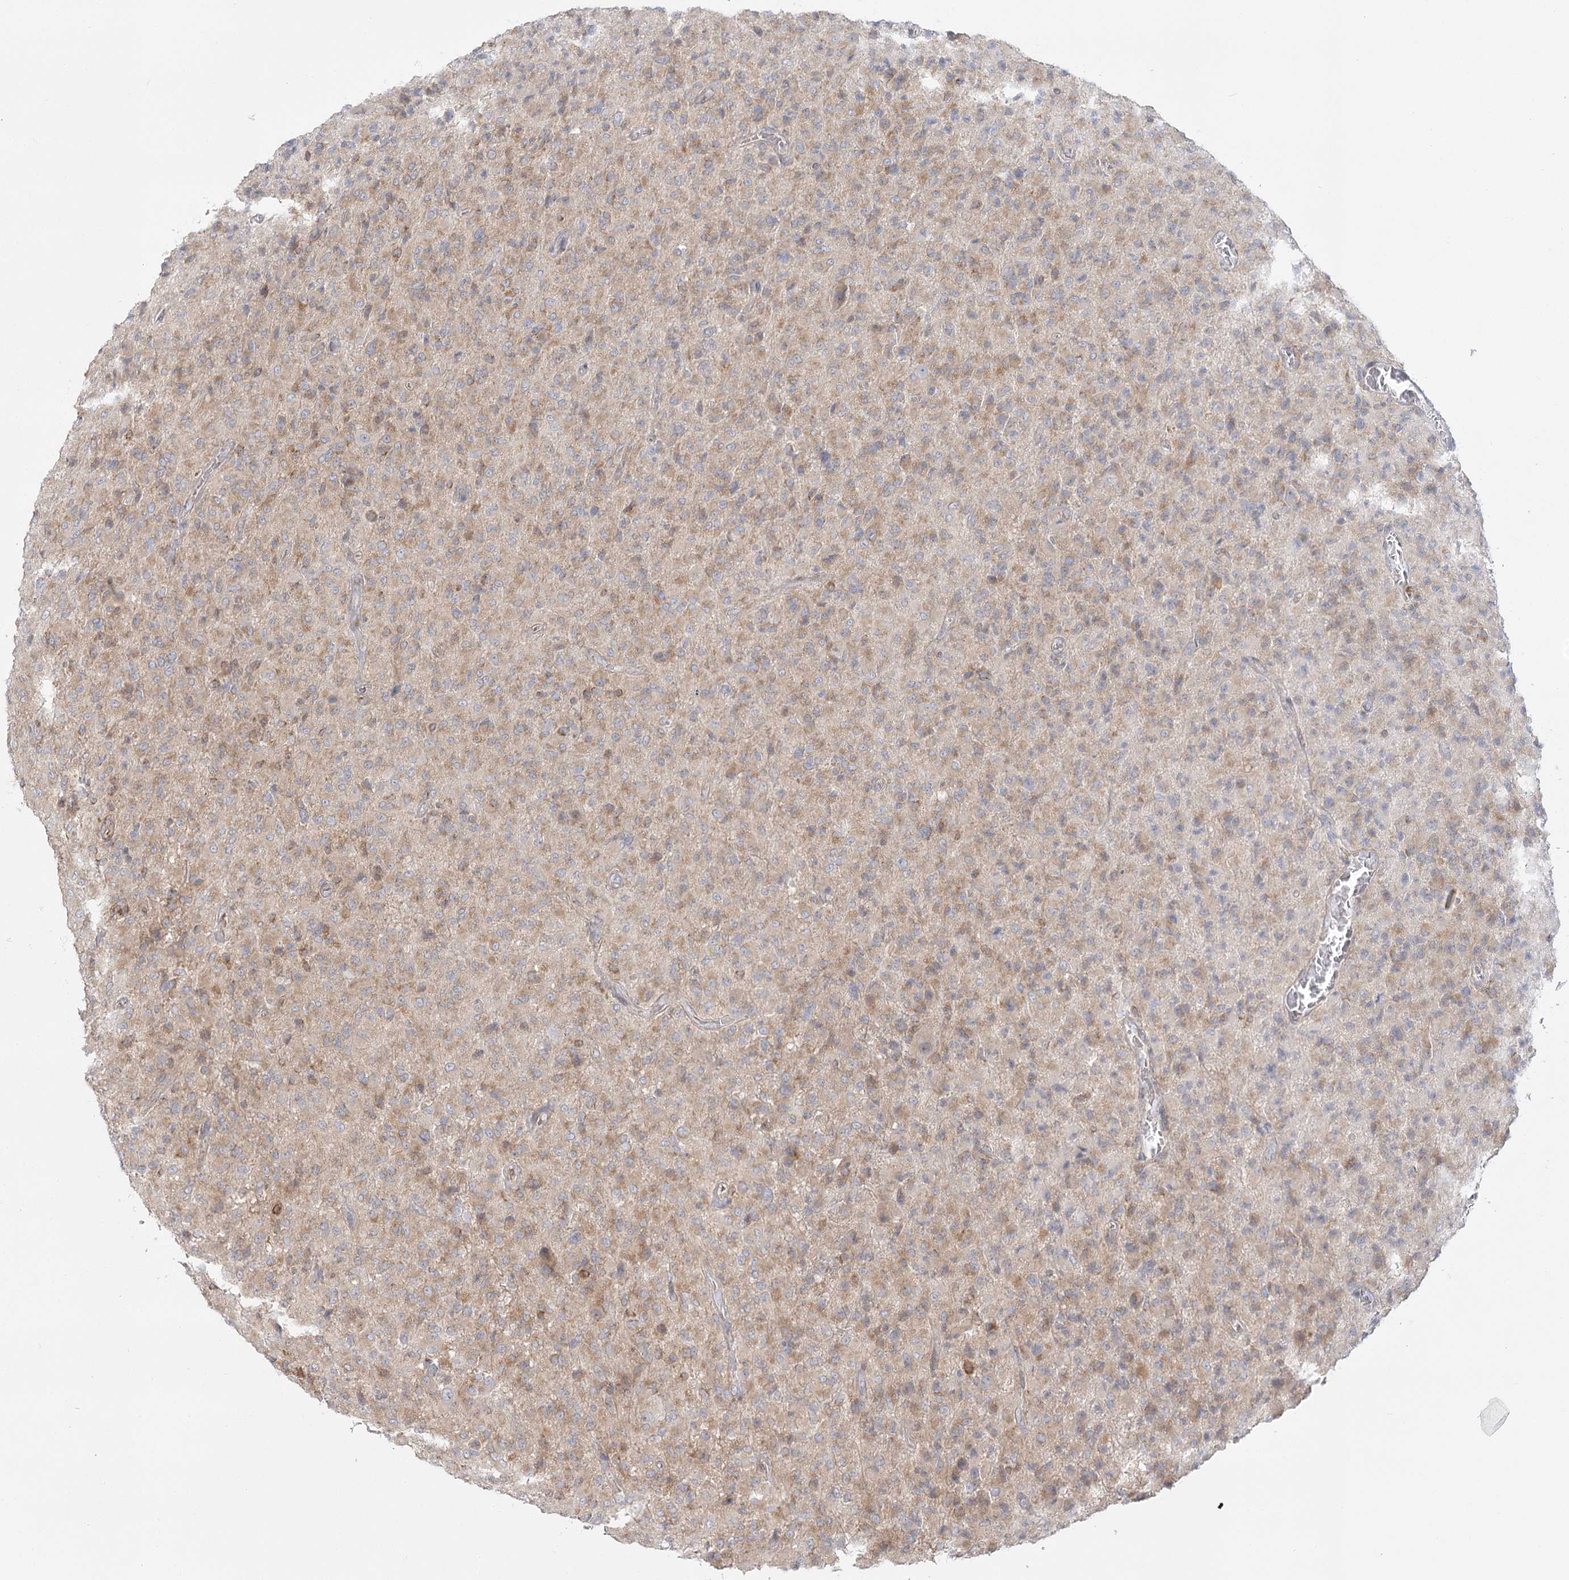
{"staining": {"intensity": "moderate", "quantity": ">75%", "location": "cytoplasmic/membranous"}, "tissue": "glioma", "cell_type": "Tumor cells", "image_type": "cancer", "snomed": [{"axis": "morphology", "description": "Glioma, malignant, High grade"}, {"axis": "topography", "description": "Brain"}], "caption": "Glioma stained with a protein marker displays moderate staining in tumor cells.", "gene": "MTMR3", "patient": {"sex": "female", "age": 57}}